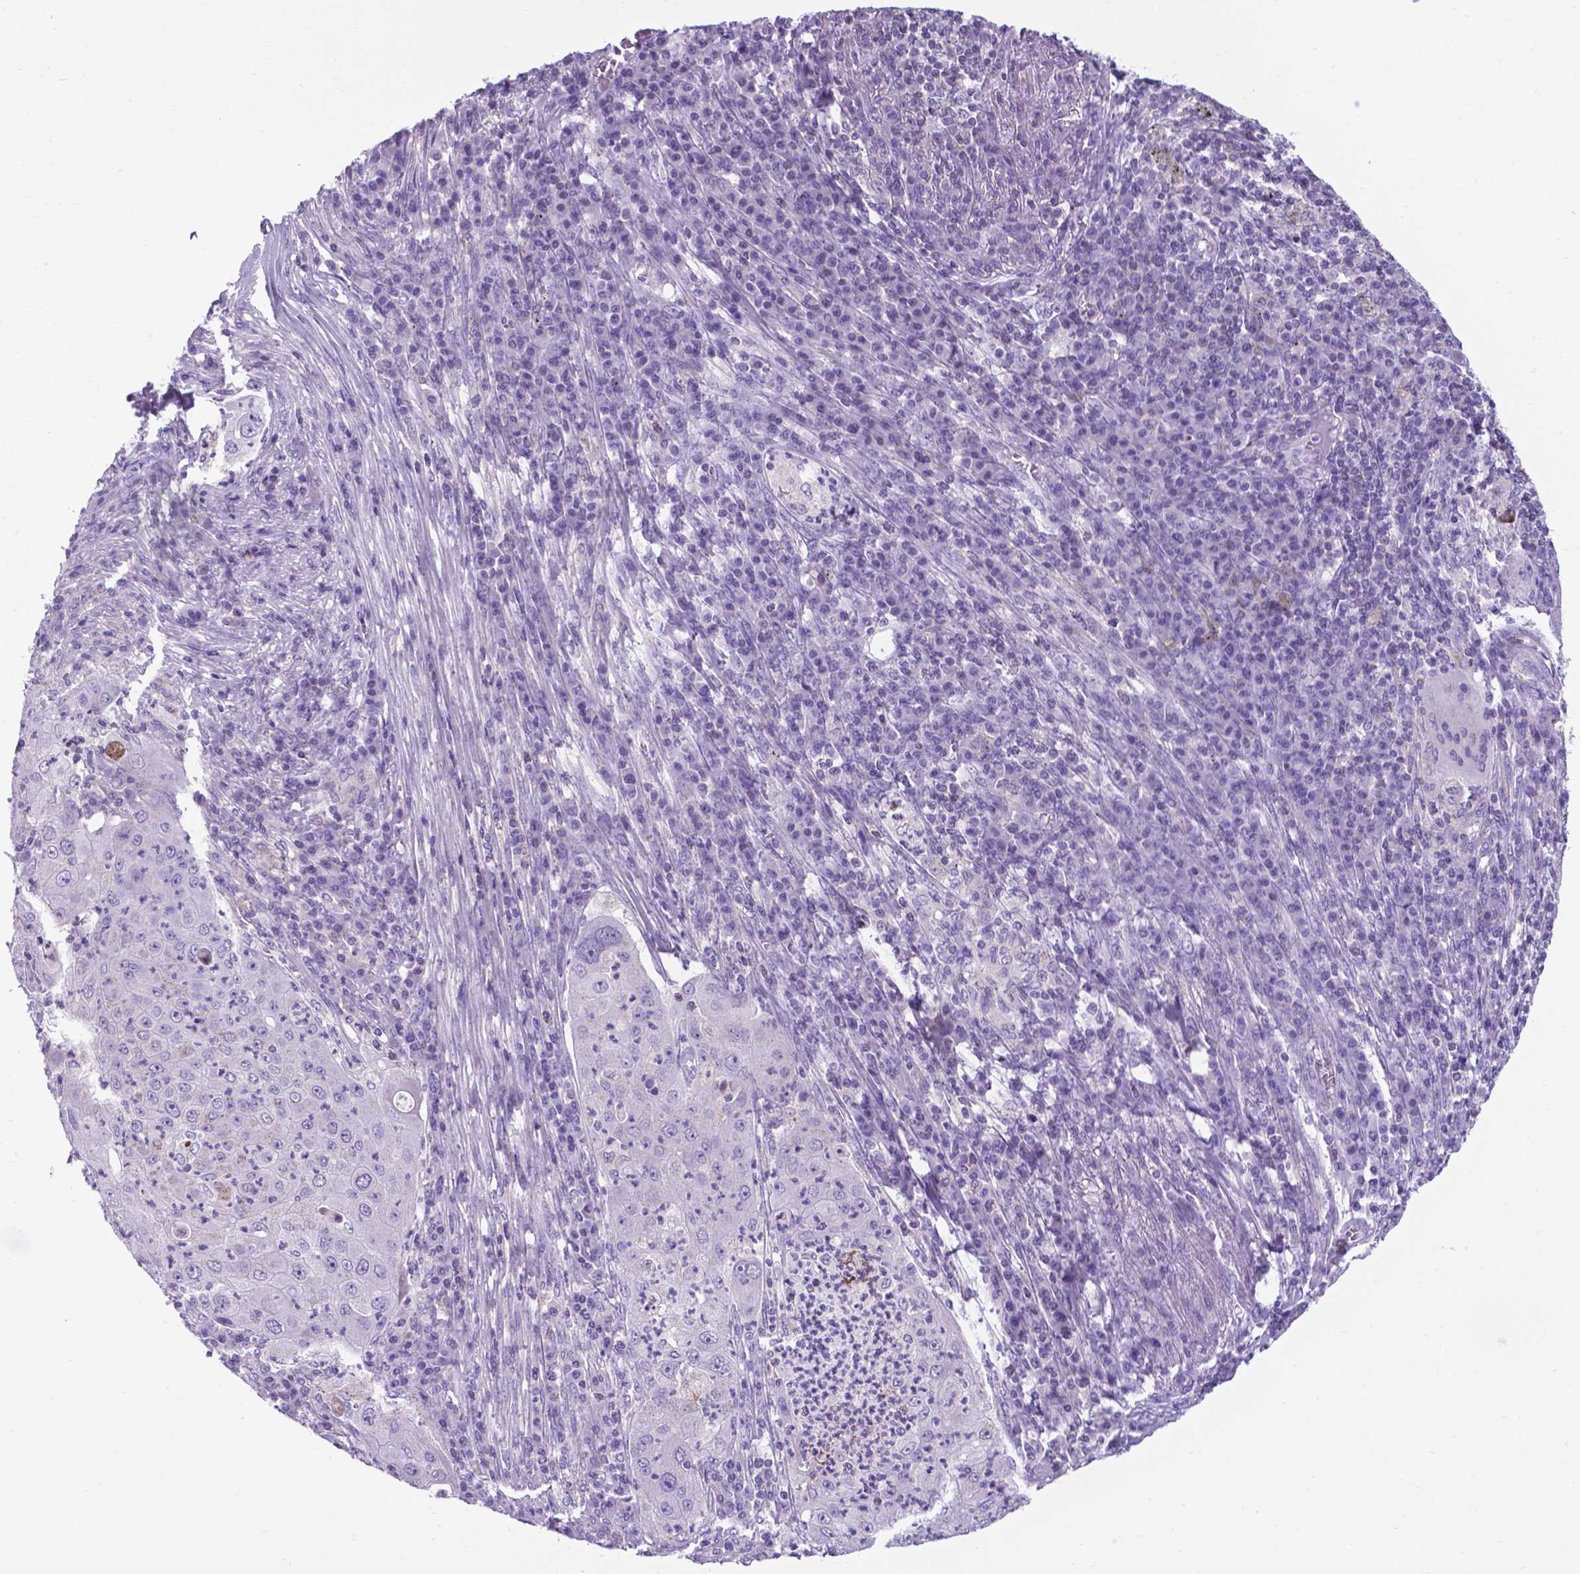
{"staining": {"intensity": "negative", "quantity": "none", "location": "none"}, "tissue": "lung cancer", "cell_type": "Tumor cells", "image_type": "cancer", "snomed": [{"axis": "morphology", "description": "Squamous cell carcinoma, NOS"}, {"axis": "topography", "description": "Lung"}], "caption": "The micrograph demonstrates no staining of tumor cells in lung cancer.", "gene": "POU3F3", "patient": {"sex": "female", "age": 59}}